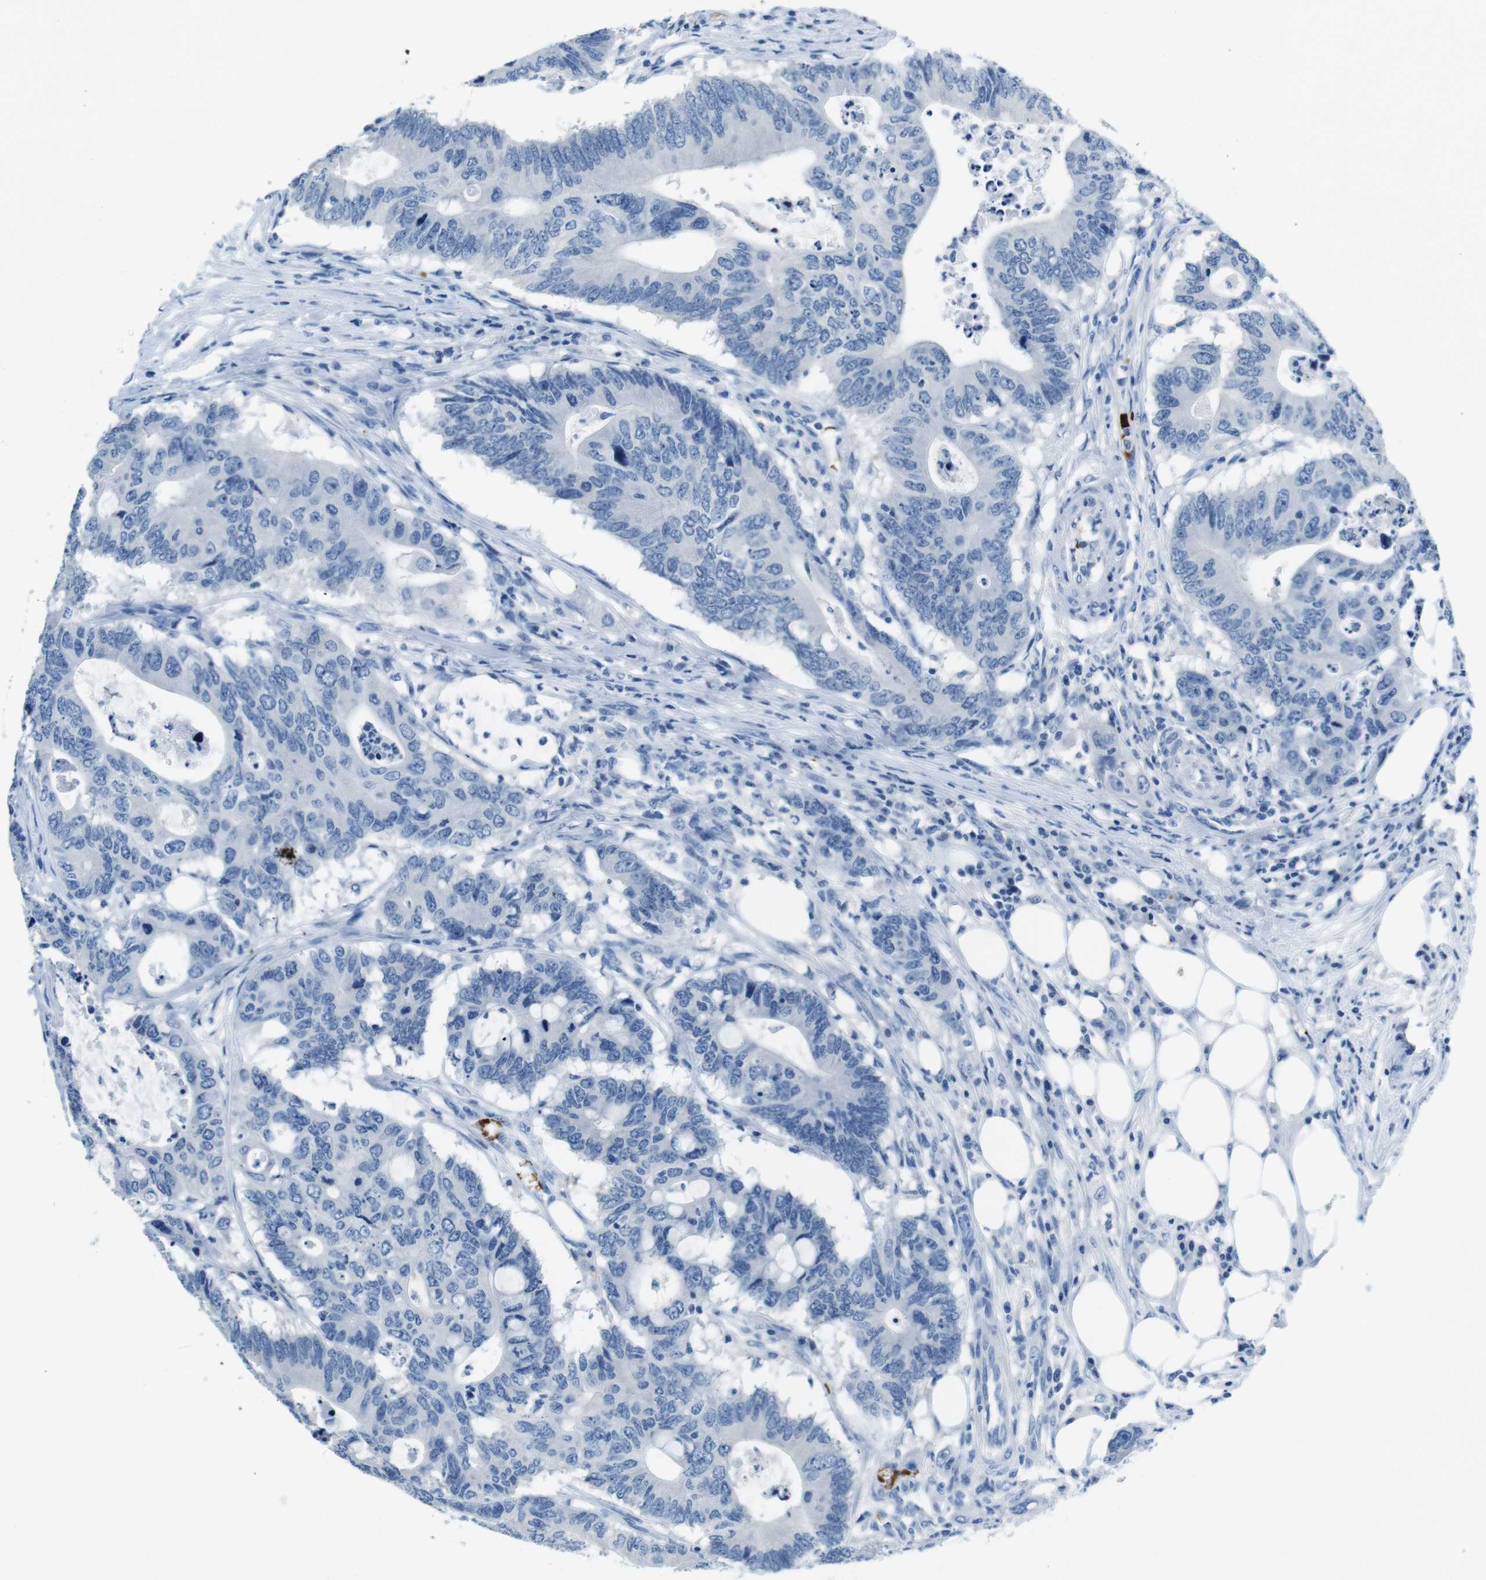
{"staining": {"intensity": "negative", "quantity": "none", "location": "none"}, "tissue": "colorectal cancer", "cell_type": "Tumor cells", "image_type": "cancer", "snomed": [{"axis": "morphology", "description": "Adenocarcinoma, NOS"}, {"axis": "topography", "description": "Colon"}], "caption": "Tumor cells are negative for brown protein staining in colorectal cancer (adenocarcinoma). Brightfield microscopy of IHC stained with DAB (3,3'-diaminobenzidine) (brown) and hematoxylin (blue), captured at high magnification.", "gene": "TFAP2C", "patient": {"sex": "male", "age": 71}}